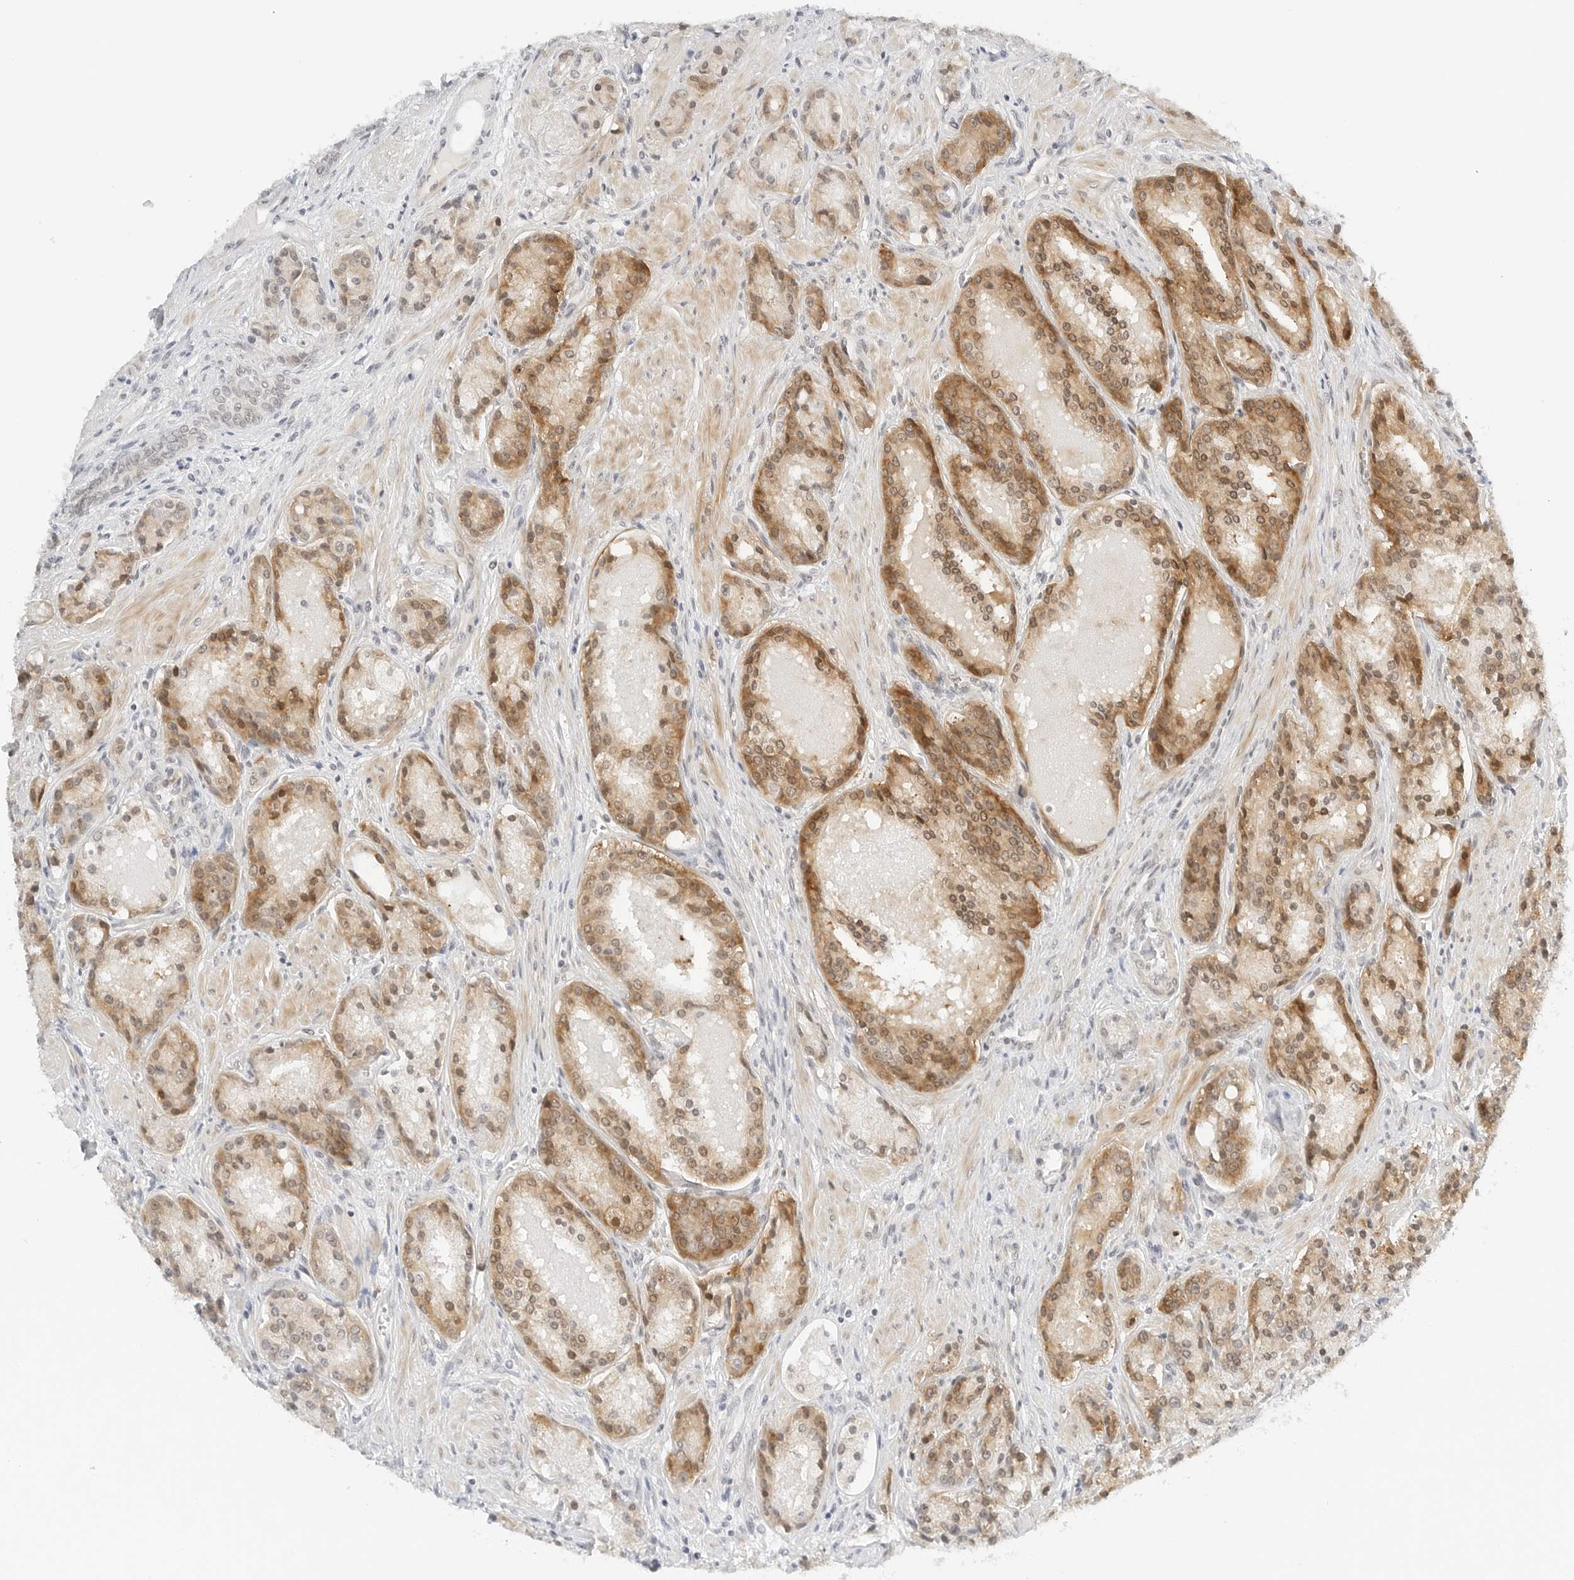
{"staining": {"intensity": "moderate", "quantity": ">75%", "location": "cytoplasmic/membranous,nuclear"}, "tissue": "prostate cancer", "cell_type": "Tumor cells", "image_type": "cancer", "snomed": [{"axis": "morphology", "description": "Adenocarcinoma, High grade"}, {"axis": "topography", "description": "Prostate"}], "caption": "Prostate cancer was stained to show a protein in brown. There is medium levels of moderate cytoplasmic/membranous and nuclear positivity in approximately >75% of tumor cells. Immunohistochemistry (ihc) stains the protein of interest in brown and the nuclei are stained blue.", "gene": "NEO1", "patient": {"sex": "male", "age": 60}}